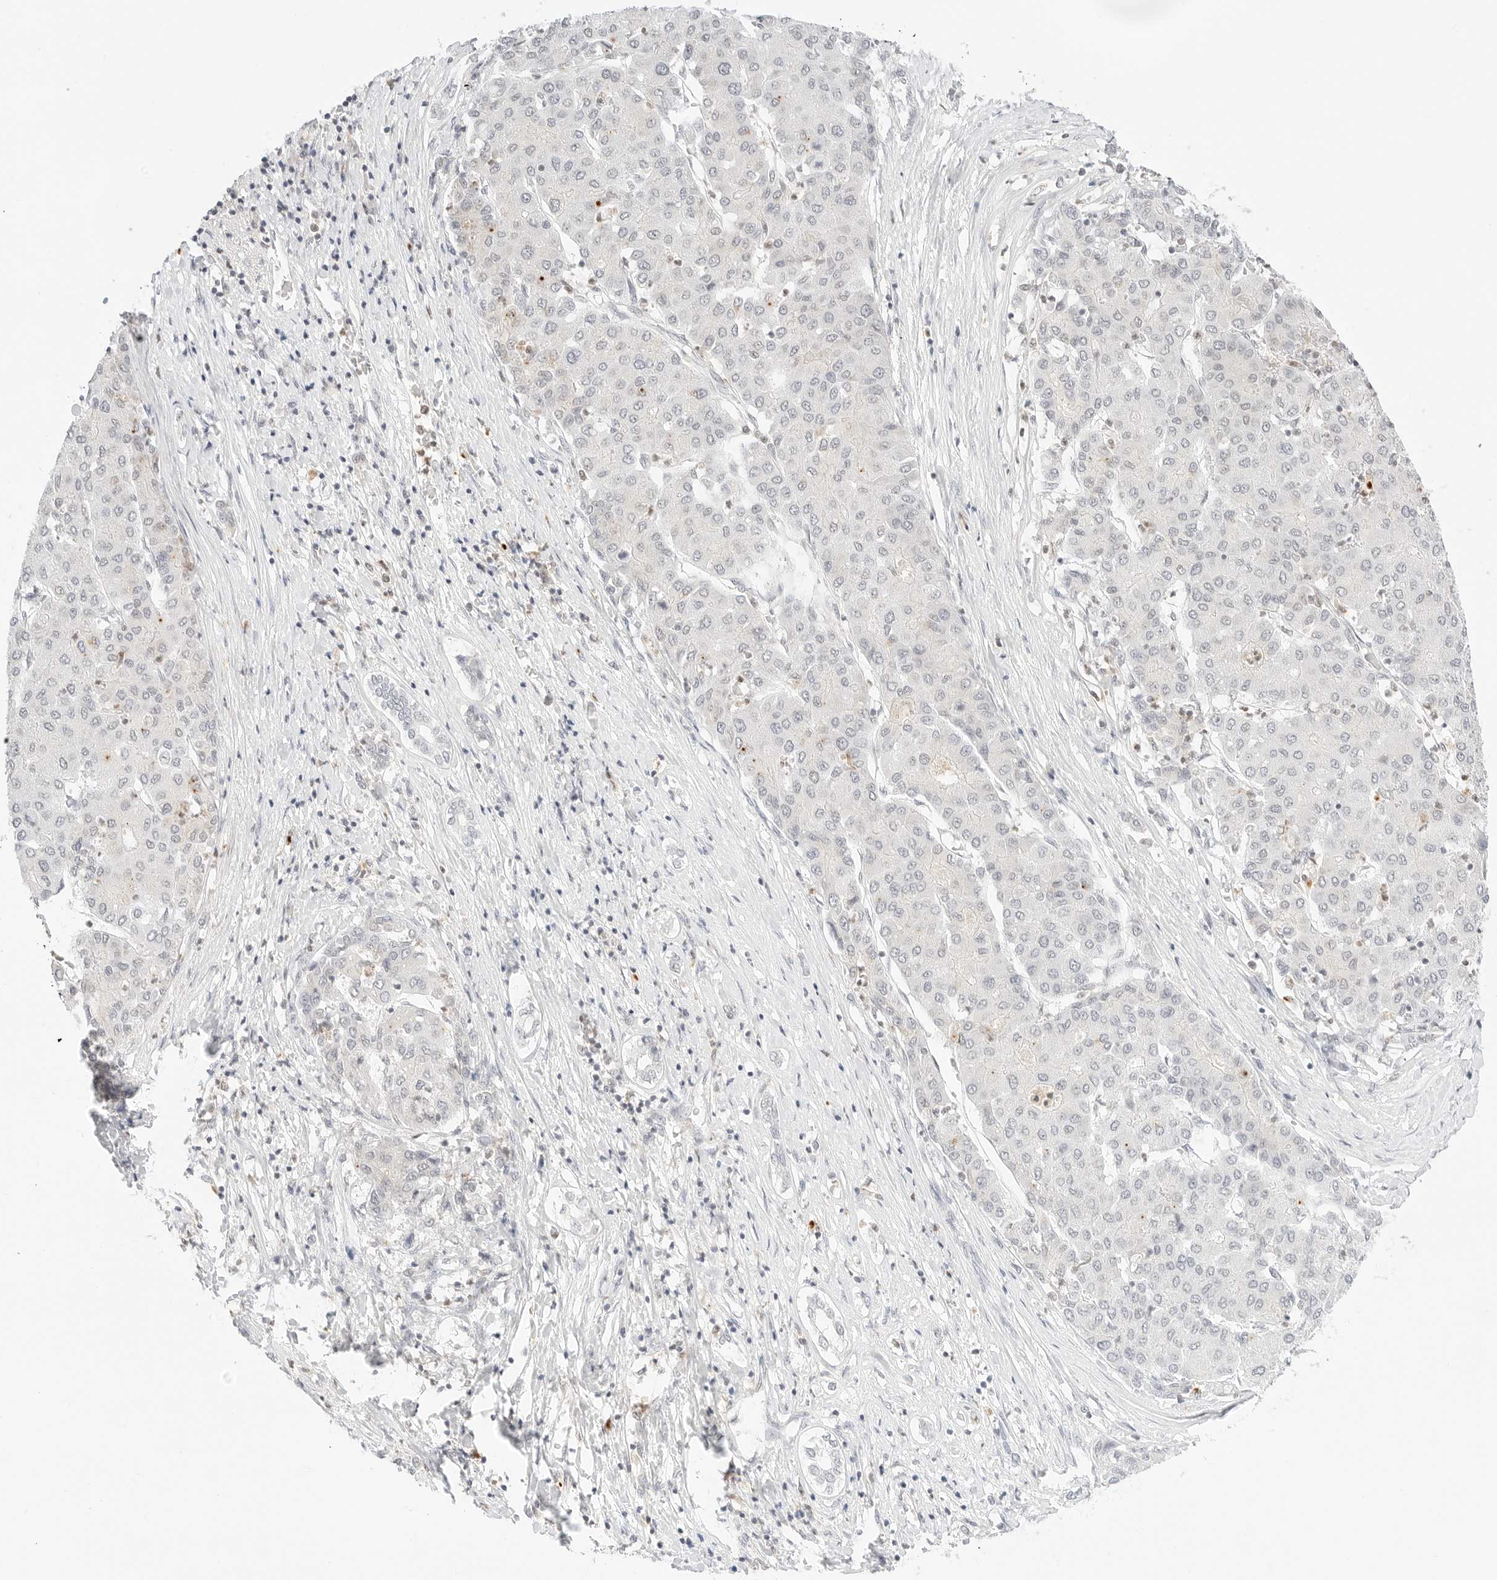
{"staining": {"intensity": "negative", "quantity": "none", "location": "none"}, "tissue": "liver cancer", "cell_type": "Tumor cells", "image_type": "cancer", "snomed": [{"axis": "morphology", "description": "Carcinoma, Hepatocellular, NOS"}, {"axis": "topography", "description": "Liver"}], "caption": "Tumor cells show no significant positivity in liver cancer.", "gene": "GNAS", "patient": {"sex": "male", "age": 65}}